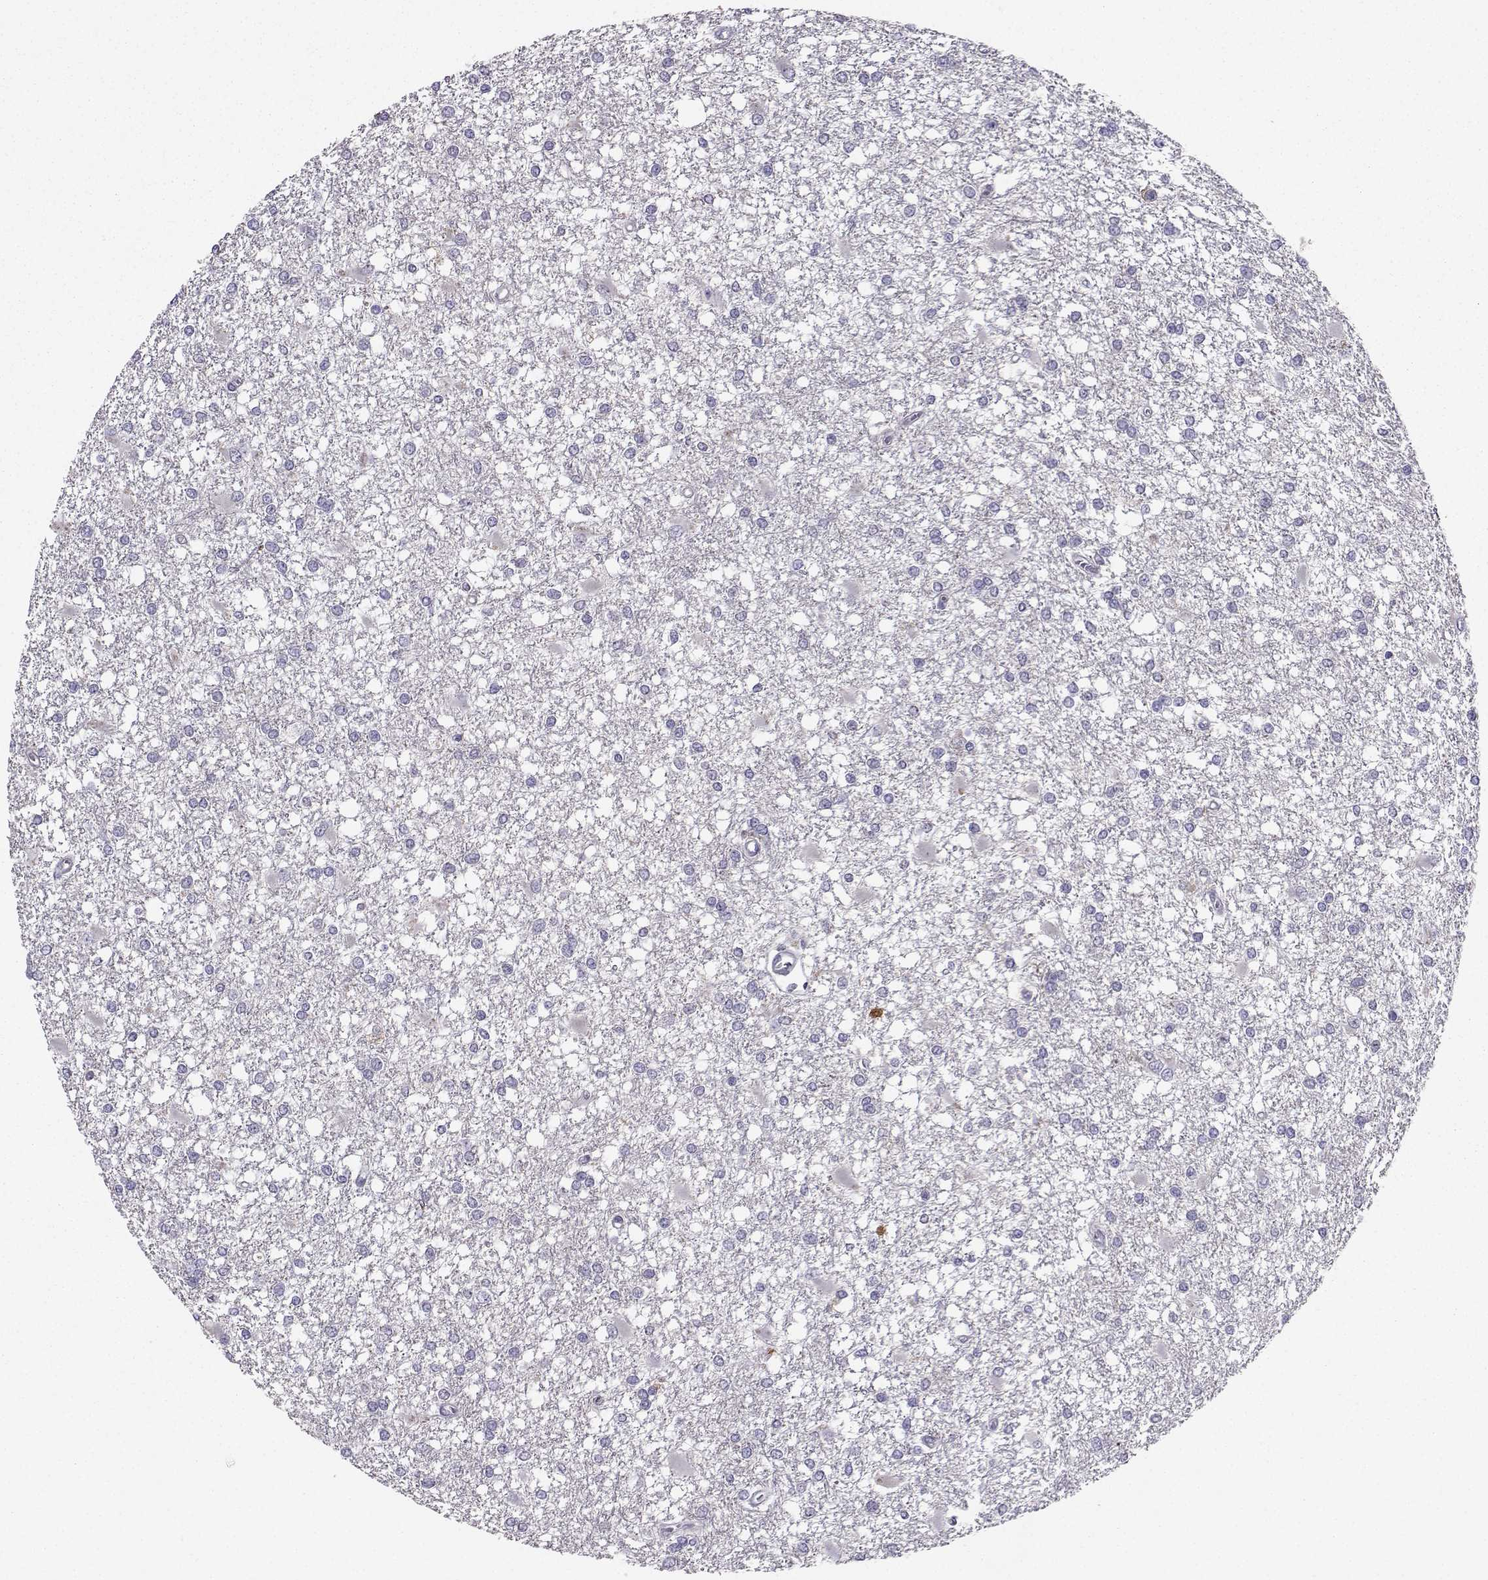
{"staining": {"intensity": "negative", "quantity": "none", "location": "none"}, "tissue": "glioma", "cell_type": "Tumor cells", "image_type": "cancer", "snomed": [{"axis": "morphology", "description": "Glioma, malignant, High grade"}, {"axis": "topography", "description": "Cerebral cortex"}], "caption": "DAB (3,3'-diaminobenzidine) immunohistochemical staining of human high-grade glioma (malignant) reveals no significant staining in tumor cells. Nuclei are stained in blue.", "gene": "STXBP5", "patient": {"sex": "male", "age": 79}}